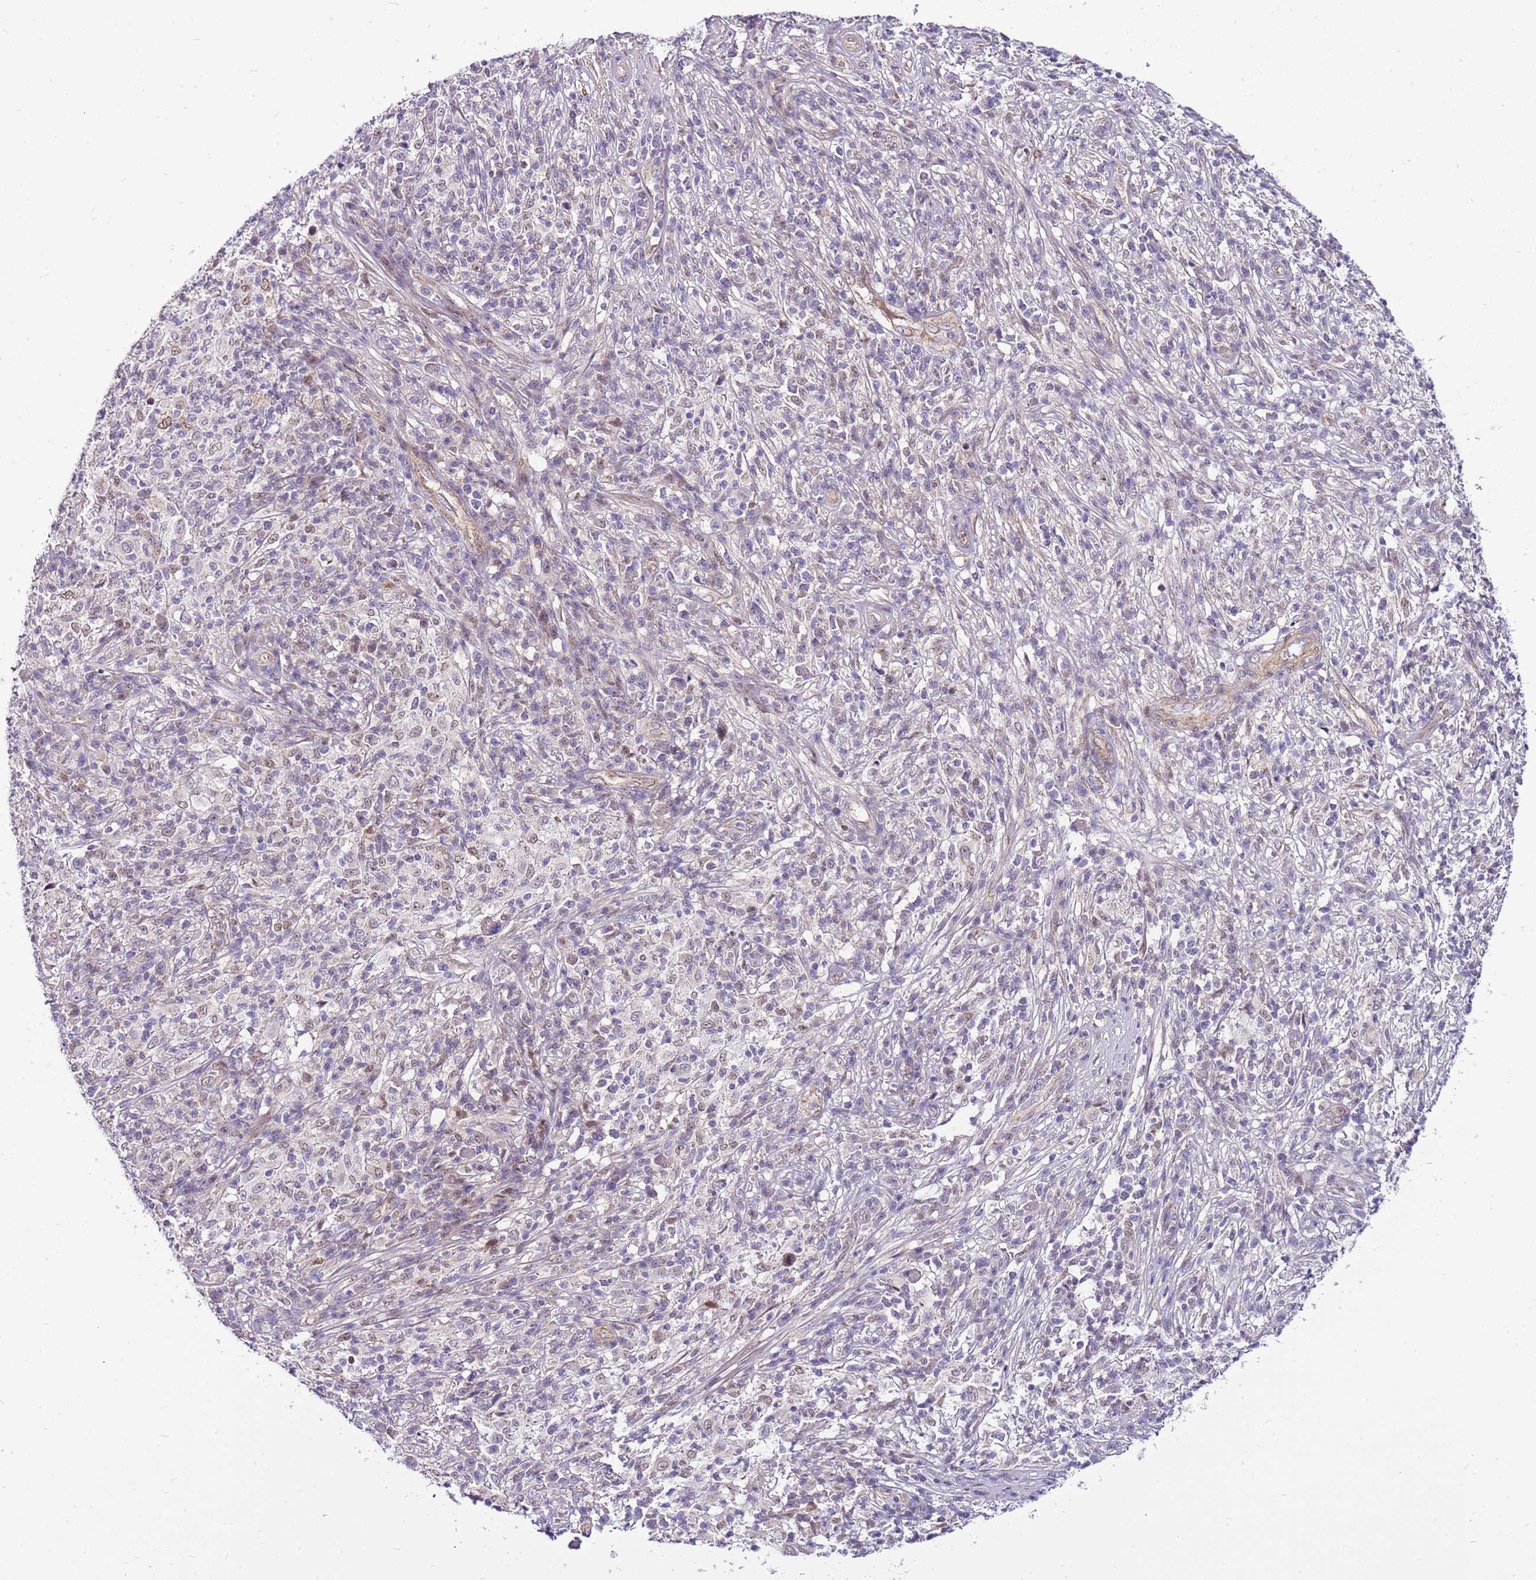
{"staining": {"intensity": "negative", "quantity": "none", "location": "none"}, "tissue": "melanoma", "cell_type": "Tumor cells", "image_type": "cancer", "snomed": [{"axis": "morphology", "description": "Malignant melanoma, NOS"}, {"axis": "topography", "description": "Skin"}], "caption": "DAB (3,3'-diaminobenzidine) immunohistochemical staining of human melanoma reveals no significant expression in tumor cells. (Stains: DAB immunohistochemistry with hematoxylin counter stain, Microscopy: brightfield microscopy at high magnification).", "gene": "POLE3", "patient": {"sex": "male", "age": 66}}